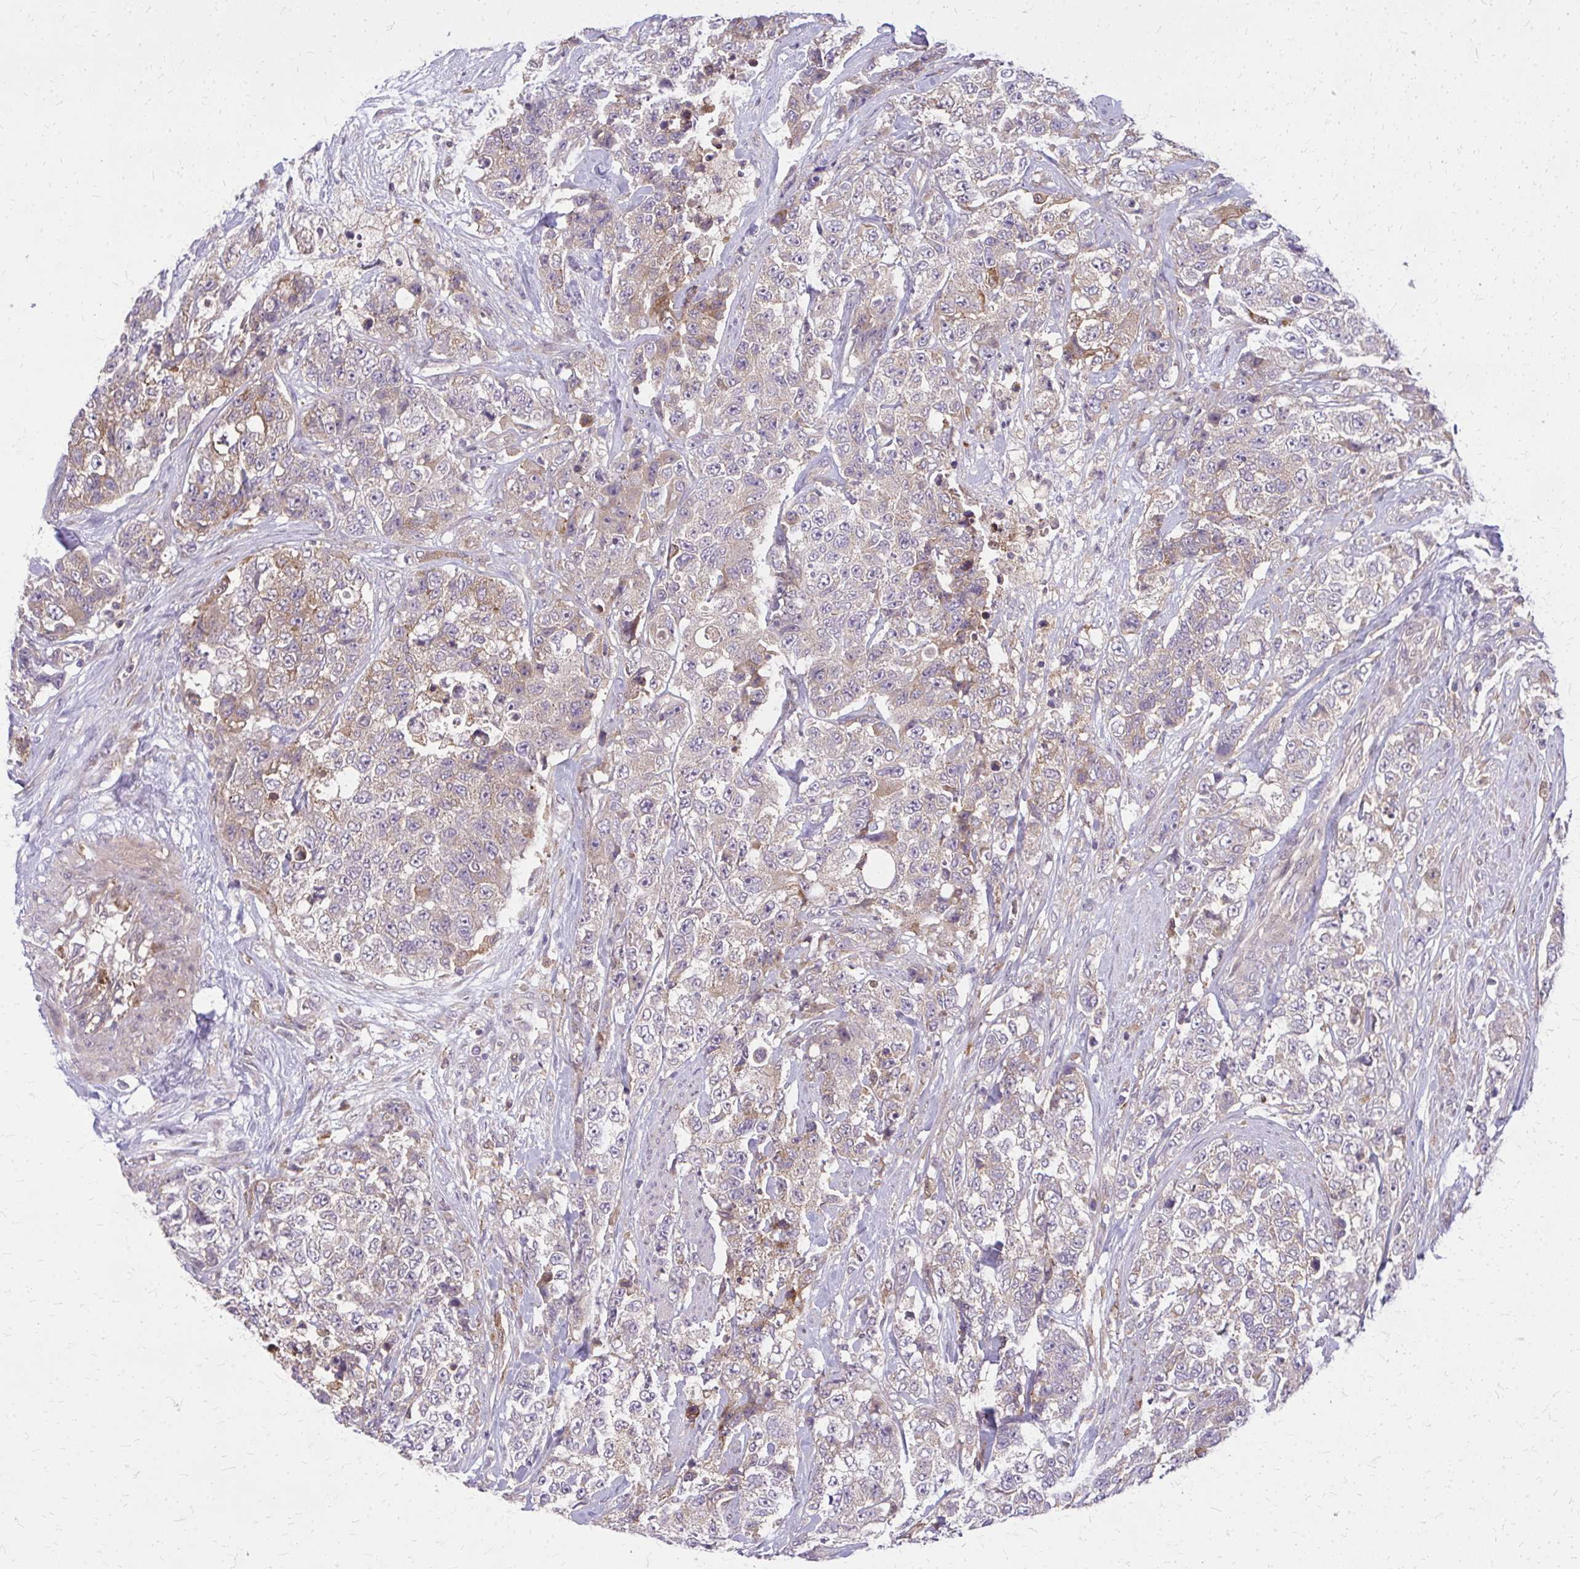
{"staining": {"intensity": "moderate", "quantity": "<25%", "location": "cytoplasmic/membranous"}, "tissue": "urothelial cancer", "cell_type": "Tumor cells", "image_type": "cancer", "snomed": [{"axis": "morphology", "description": "Urothelial carcinoma, High grade"}, {"axis": "topography", "description": "Urinary bladder"}], "caption": "The image displays a brown stain indicating the presence of a protein in the cytoplasmic/membranous of tumor cells in high-grade urothelial carcinoma.", "gene": "OXNAD1", "patient": {"sex": "female", "age": 78}}